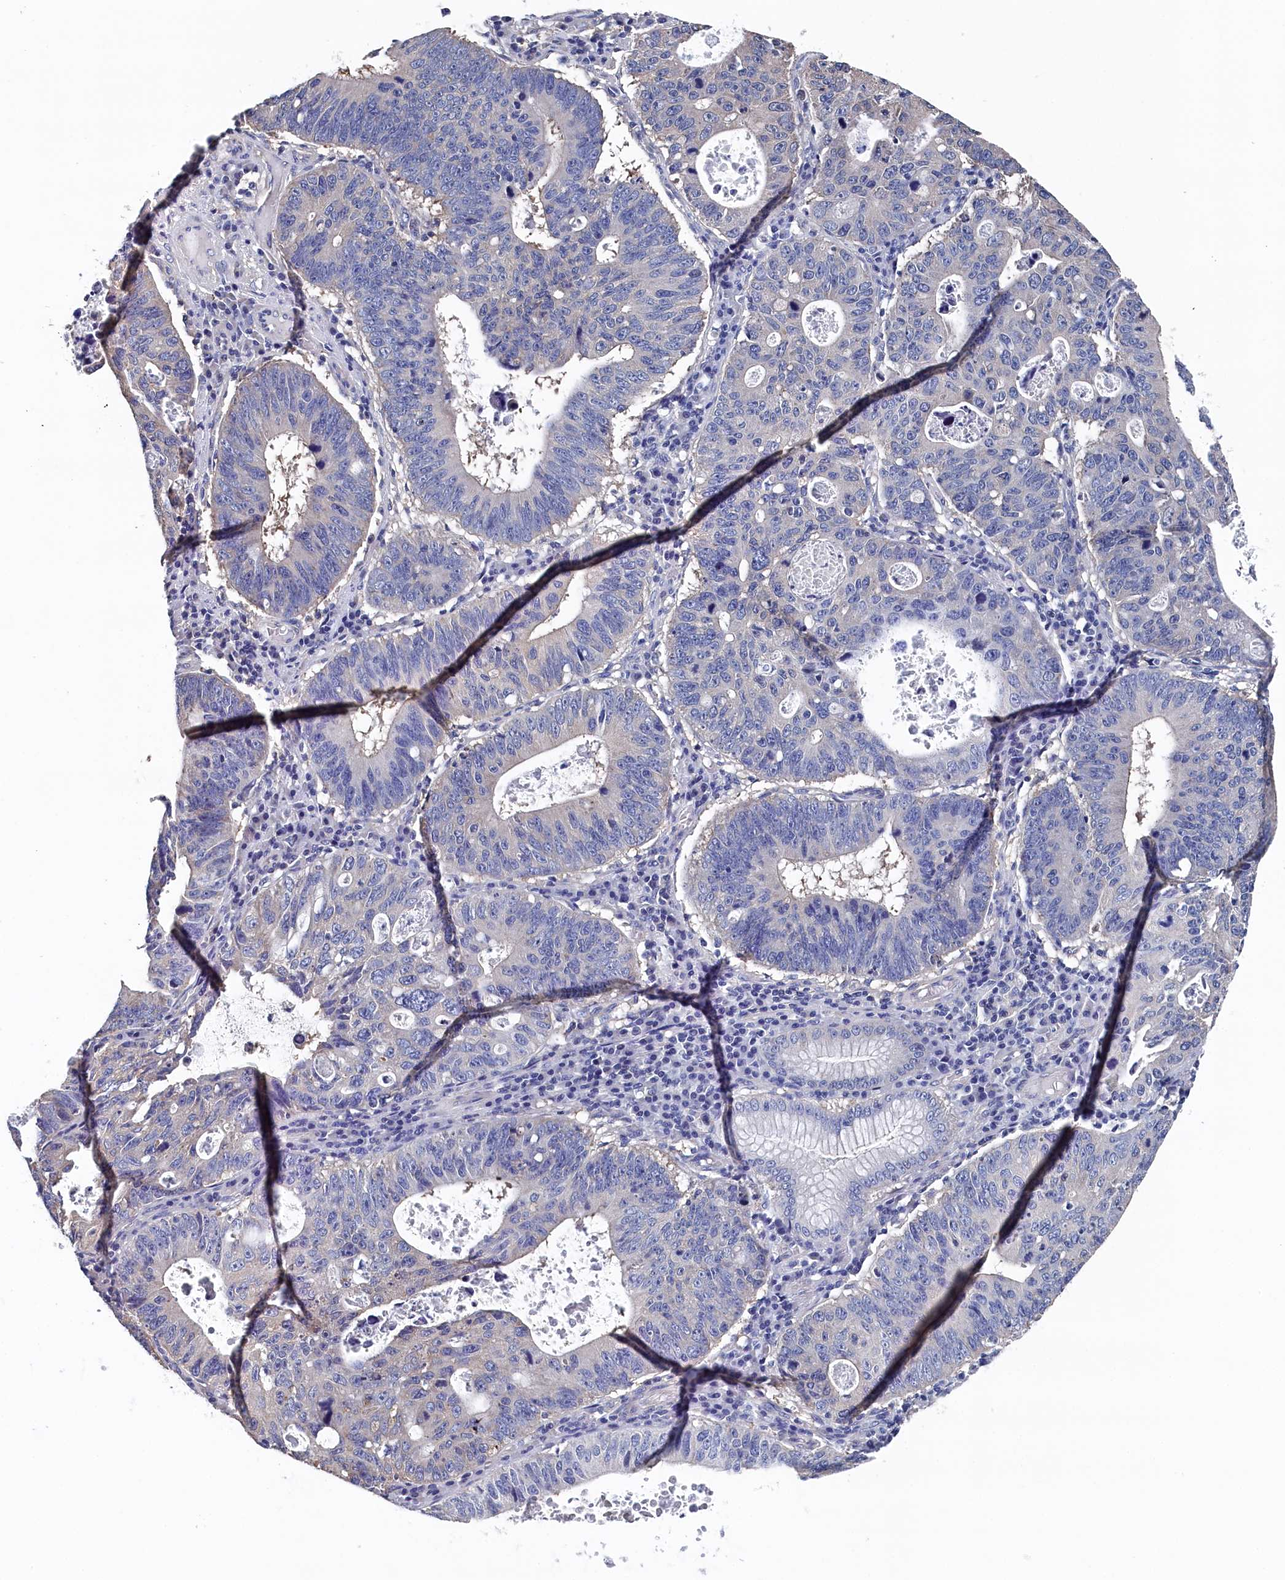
{"staining": {"intensity": "weak", "quantity": "<25%", "location": "cytoplasmic/membranous"}, "tissue": "stomach cancer", "cell_type": "Tumor cells", "image_type": "cancer", "snomed": [{"axis": "morphology", "description": "Adenocarcinoma, NOS"}, {"axis": "topography", "description": "Stomach"}], "caption": "Tumor cells show no significant positivity in stomach adenocarcinoma.", "gene": "BHMT", "patient": {"sex": "male", "age": 59}}